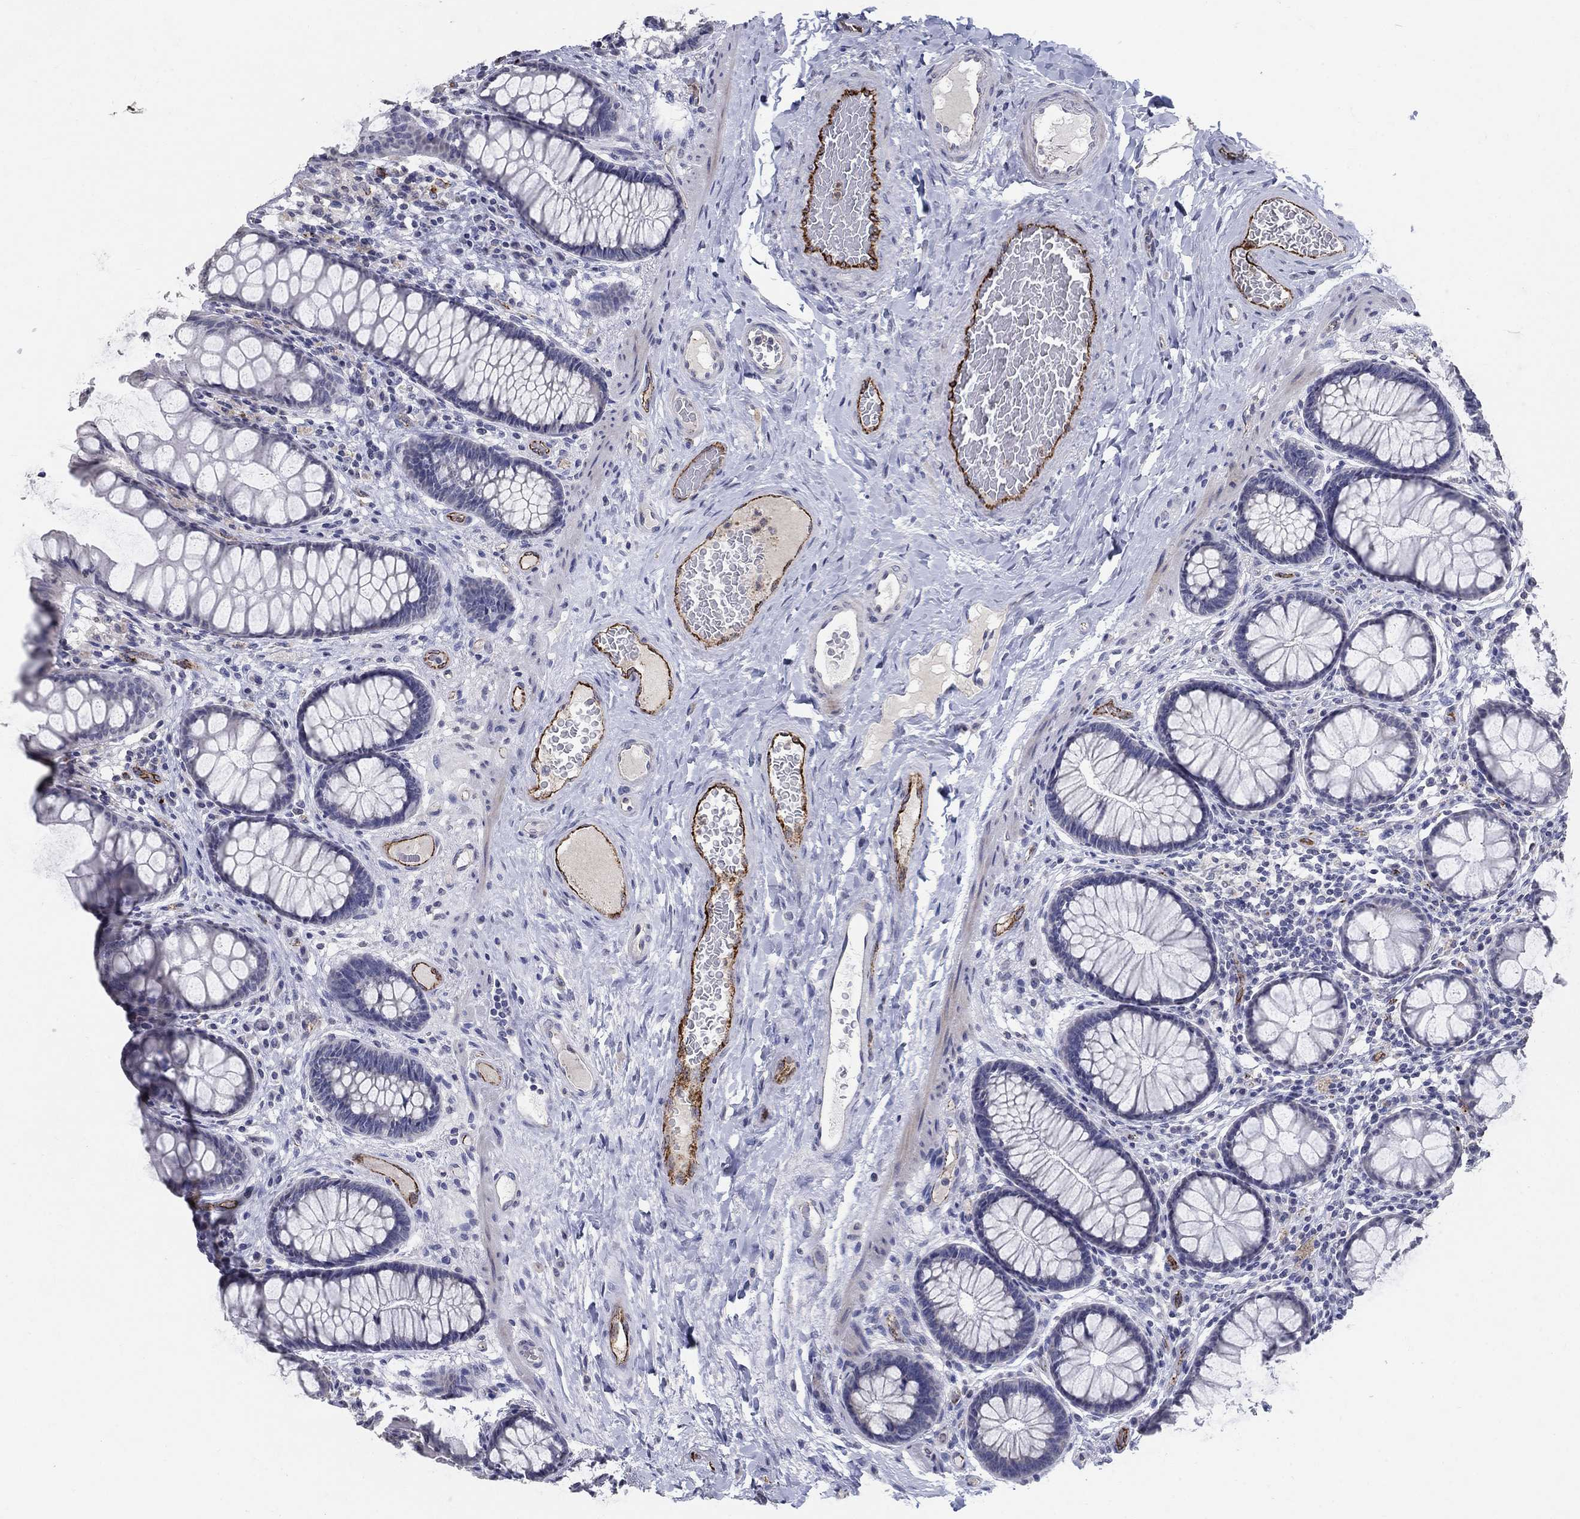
{"staining": {"intensity": "strong", "quantity": "25%-75%", "location": "cytoplasmic/membranous"}, "tissue": "colon", "cell_type": "Endothelial cells", "image_type": "normal", "snomed": [{"axis": "morphology", "description": "Normal tissue, NOS"}, {"axis": "topography", "description": "Colon"}], "caption": "This is a photomicrograph of IHC staining of unremarkable colon, which shows strong expression in the cytoplasmic/membranous of endothelial cells.", "gene": "TINAG", "patient": {"sex": "female", "age": 65}}